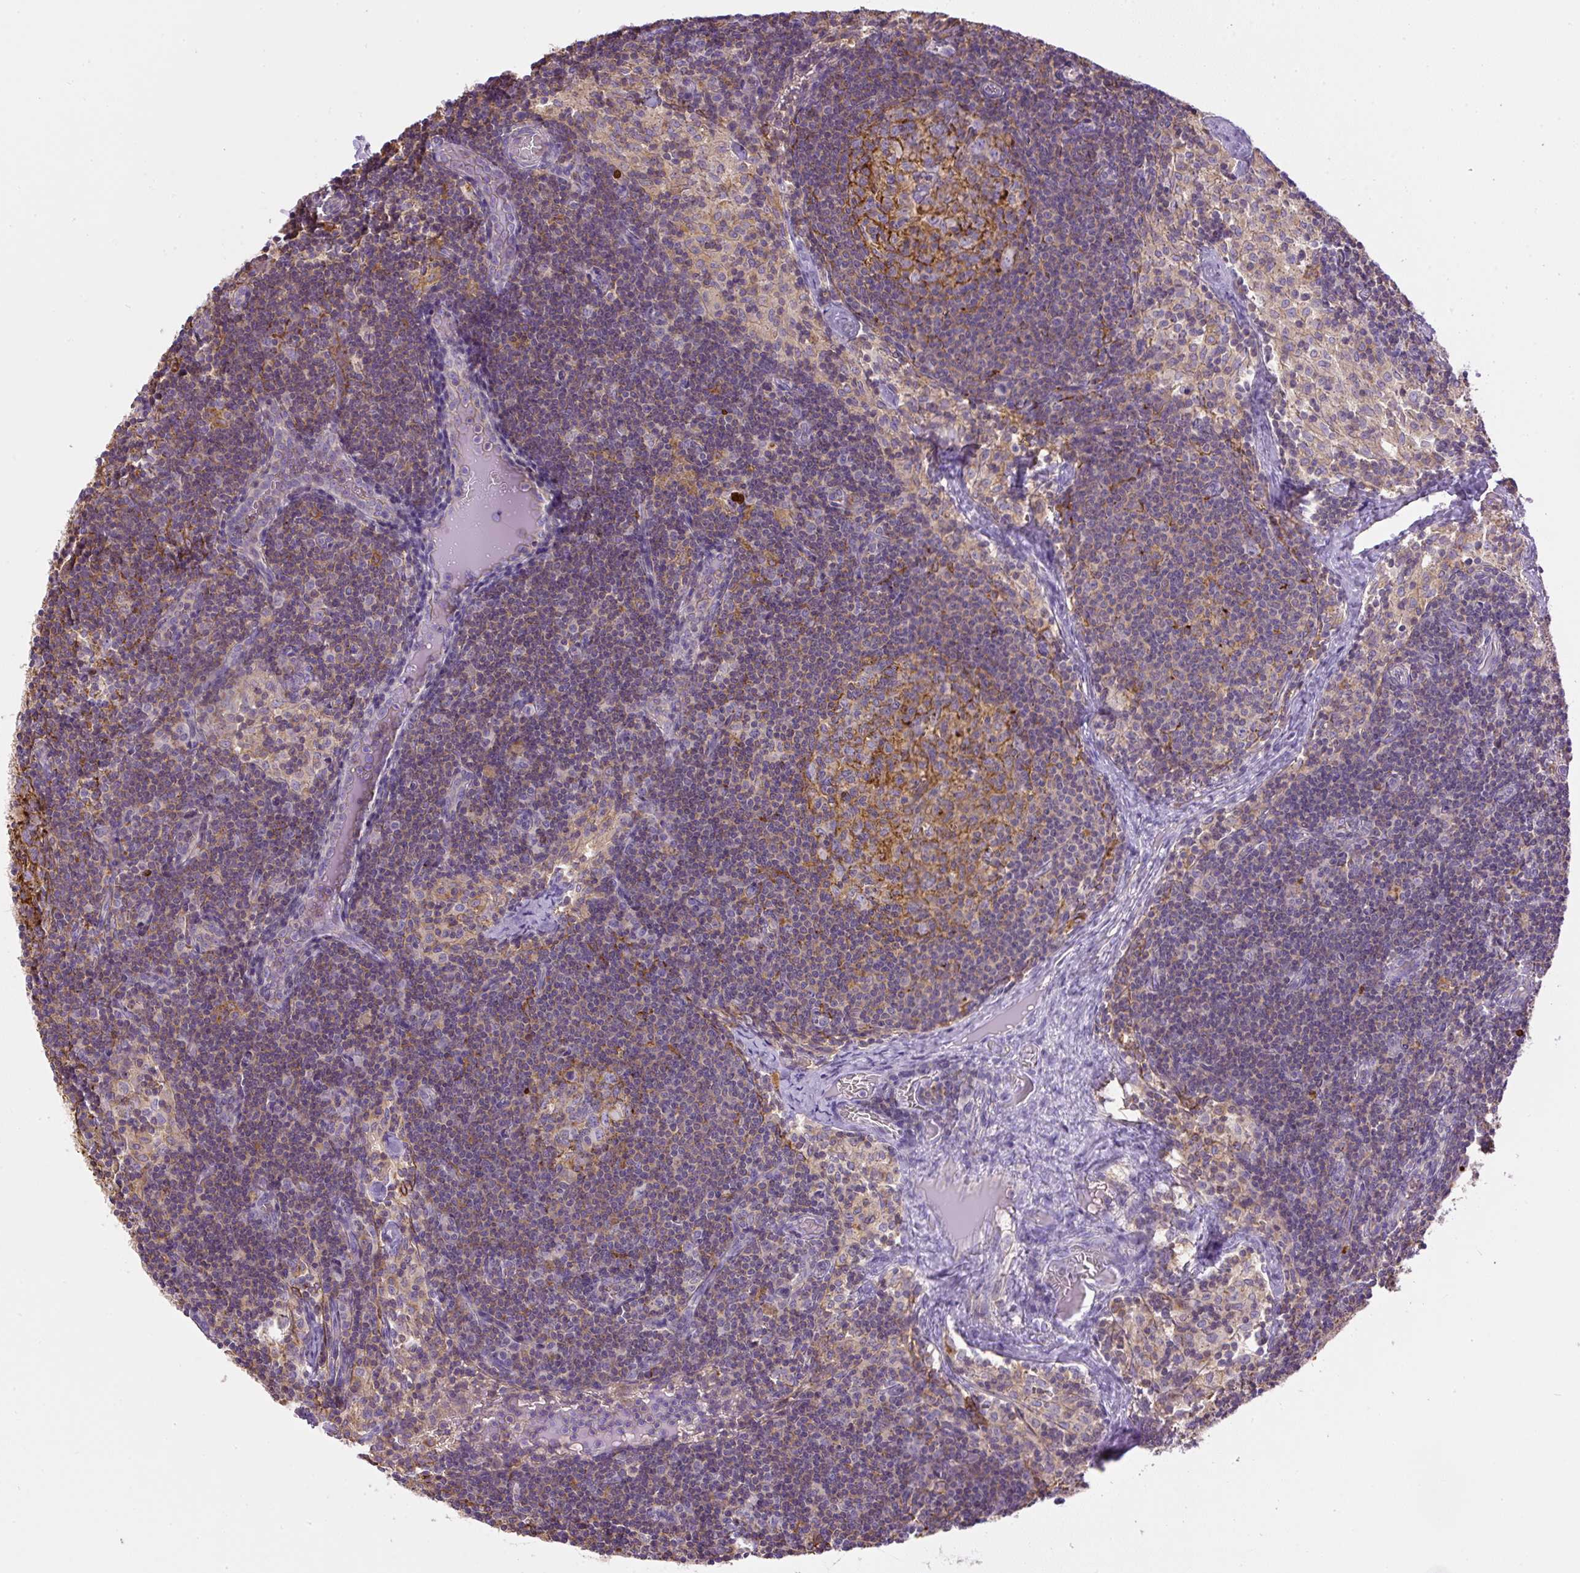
{"staining": {"intensity": "moderate", "quantity": "25%-75%", "location": "cytoplasmic/membranous"}, "tissue": "lymph node", "cell_type": "Germinal center cells", "image_type": "normal", "snomed": [{"axis": "morphology", "description": "Normal tissue, NOS"}, {"axis": "topography", "description": "Lymph node"}], "caption": "Immunohistochemistry photomicrograph of normal lymph node stained for a protein (brown), which exhibits medium levels of moderate cytoplasmic/membranous staining in about 25%-75% of germinal center cells.", "gene": "PIP5KL1", "patient": {"sex": "female", "age": 31}}